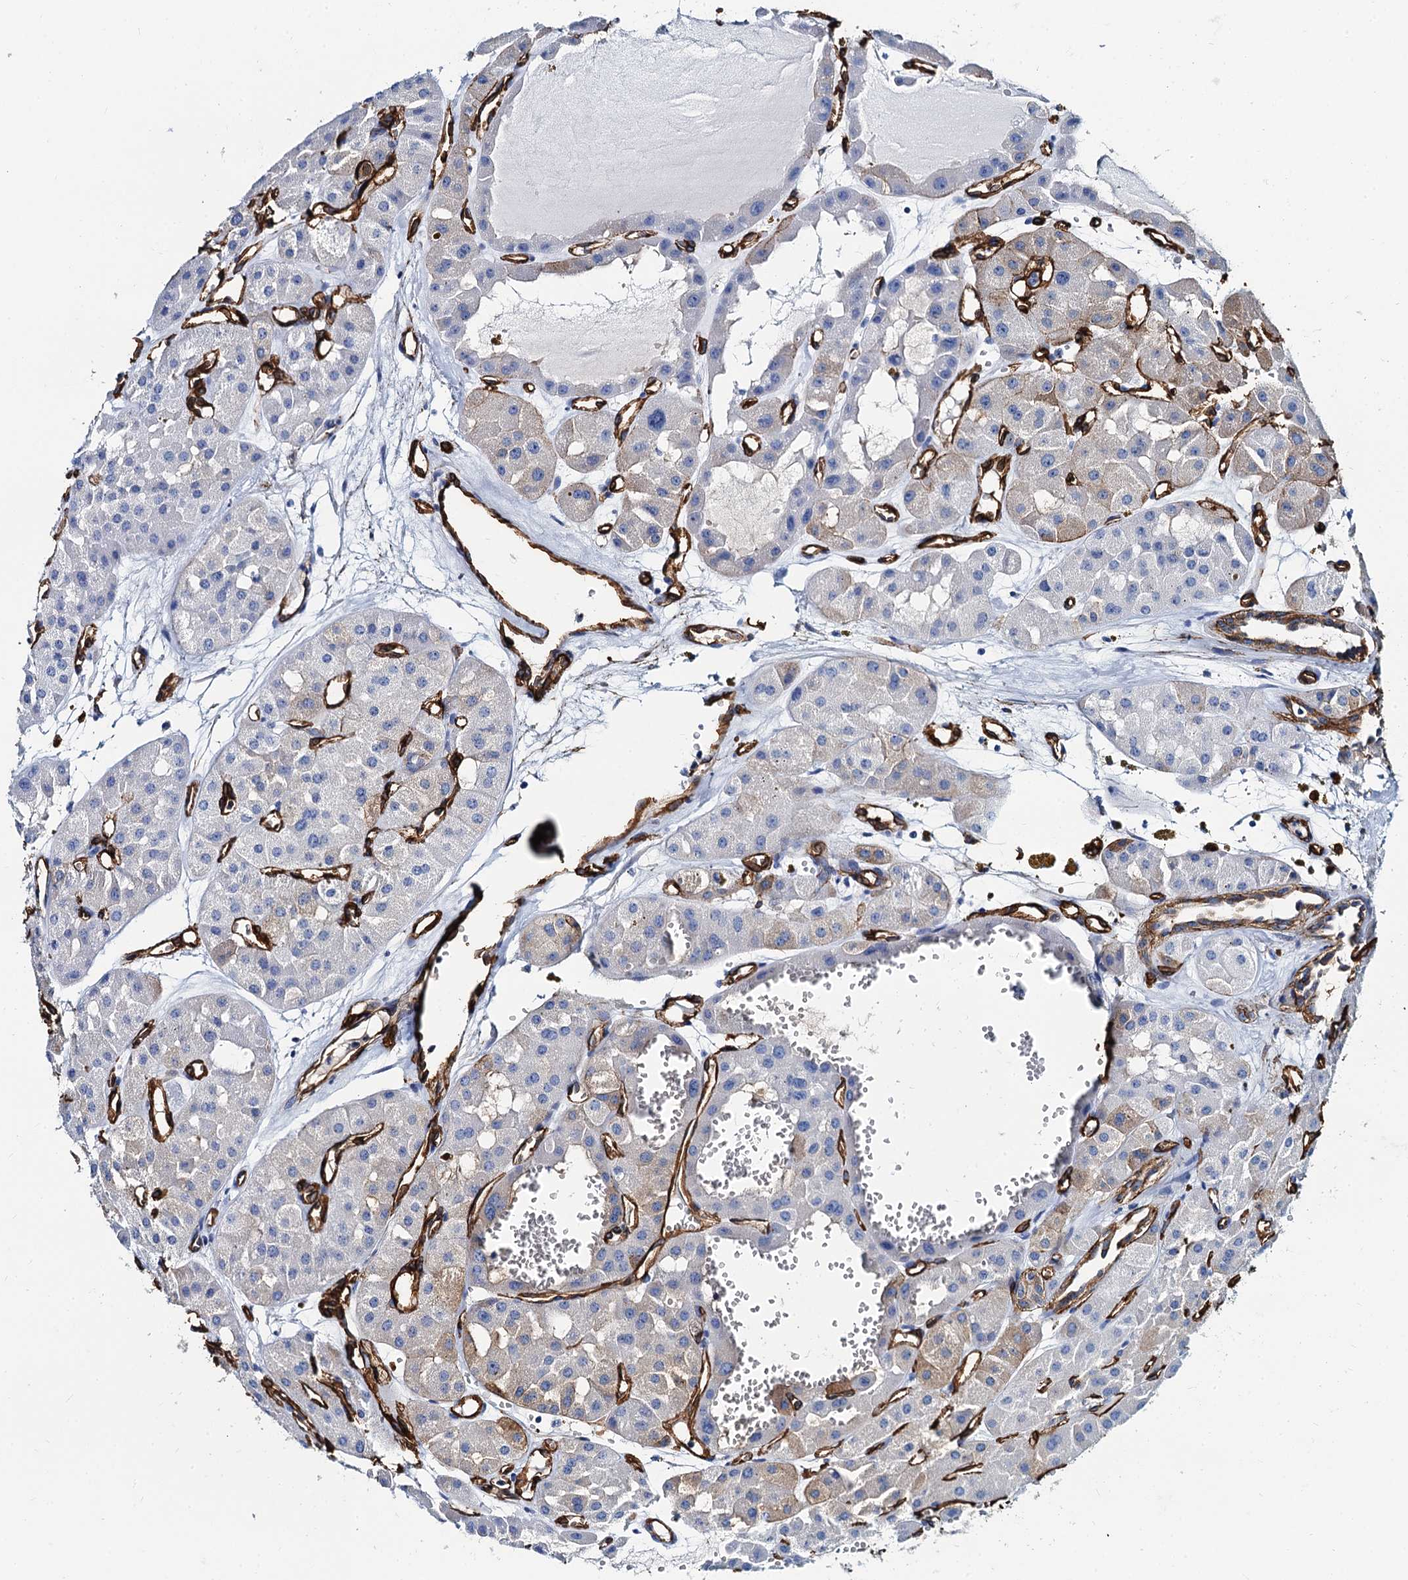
{"staining": {"intensity": "moderate", "quantity": "<25%", "location": "cytoplasmic/membranous"}, "tissue": "renal cancer", "cell_type": "Tumor cells", "image_type": "cancer", "snomed": [{"axis": "morphology", "description": "Carcinoma, NOS"}, {"axis": "topography", "description": "Kidney"}], "caption": "There is low levels of moderate cytoplasmic/membranous positivity in tumor cells of renal cancer (carcinoma), as demonstrated by immunohistochemical staining (brown color).", "gene": "CAVIN2", "patient": {"sex": "female", "age": 75}}